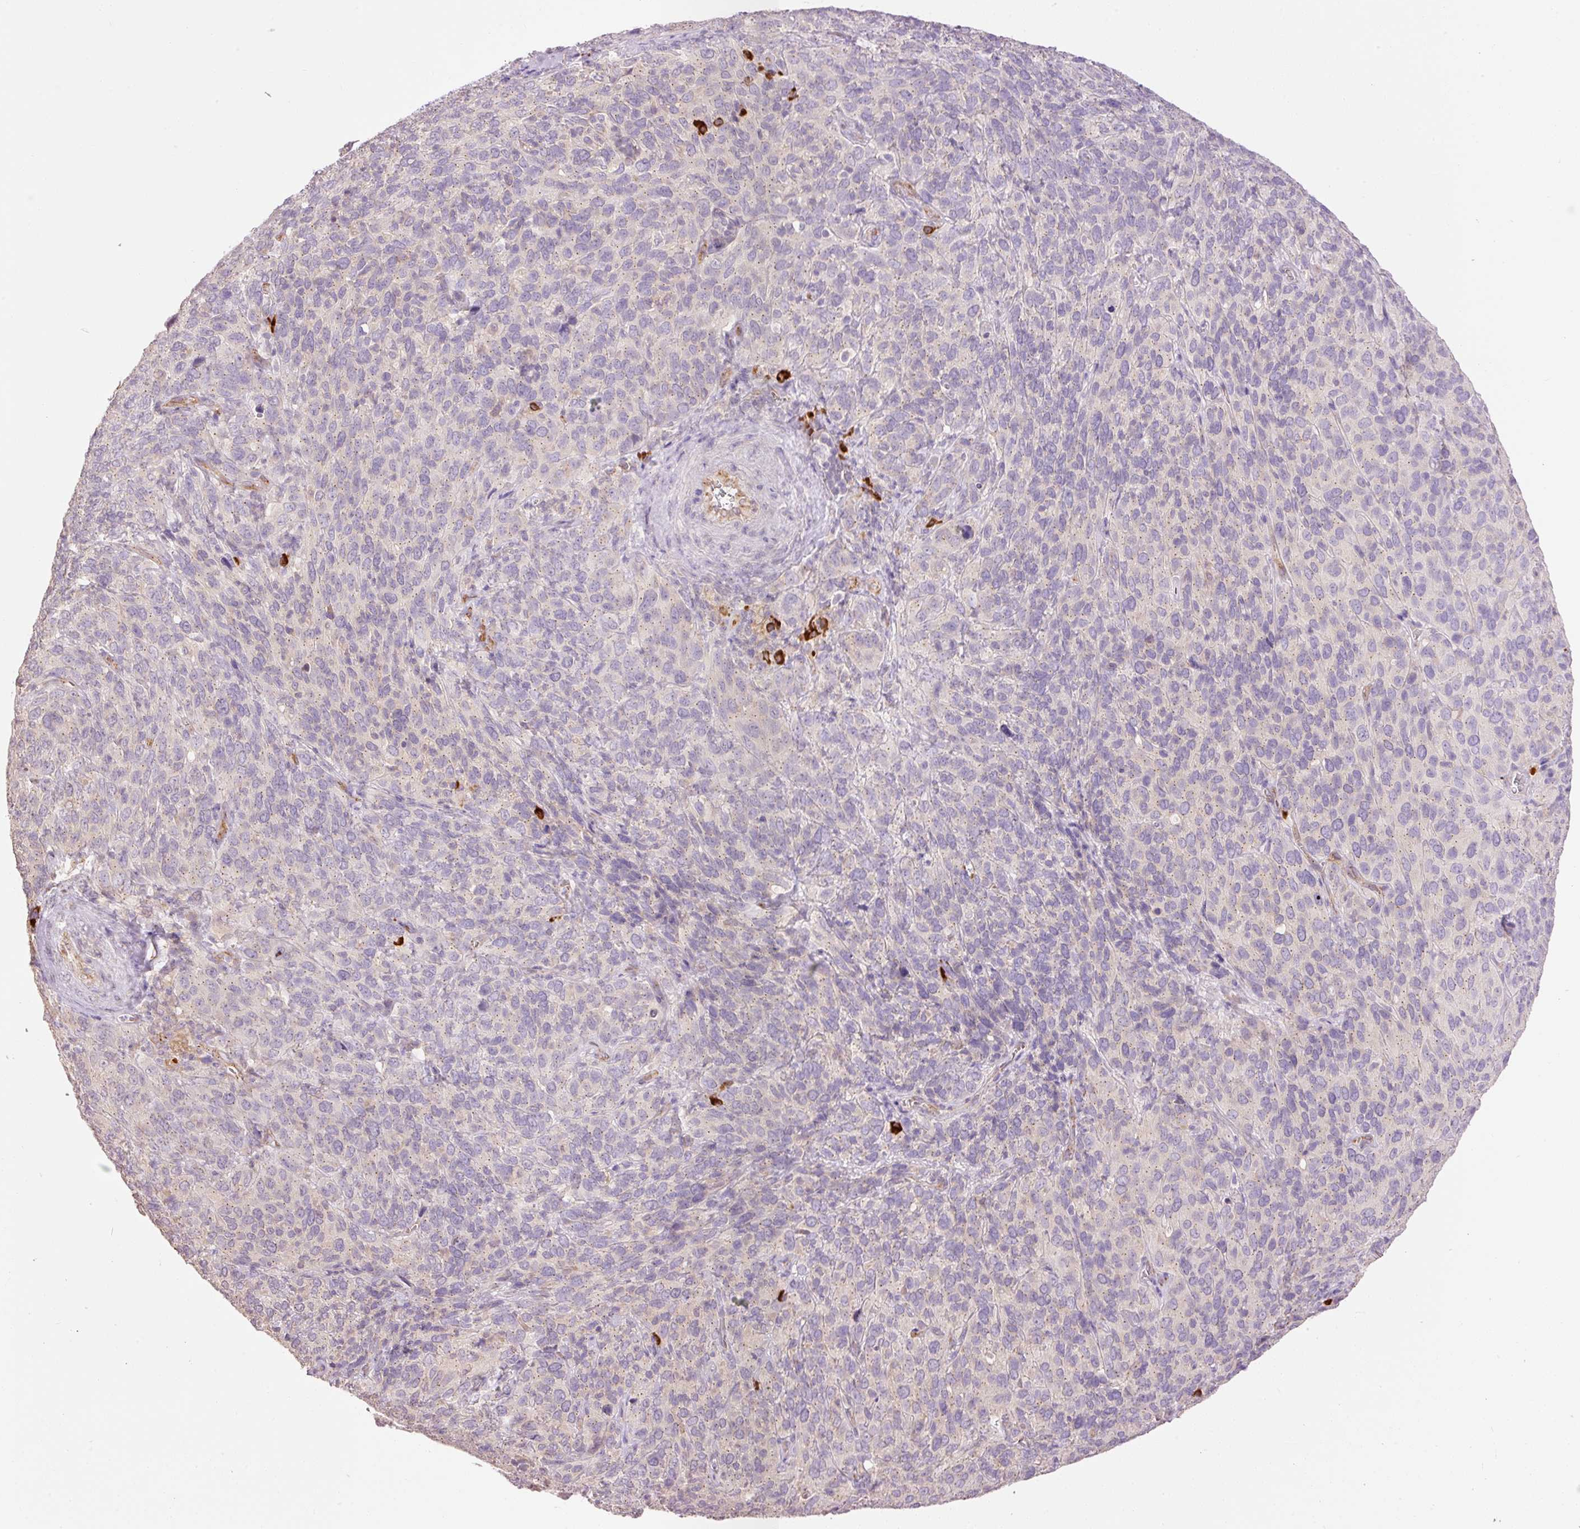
{"staining": {"intensity": "negative", "quantity": "none", "location": "none"}, "tissue": "cervical cancer", "cell_type": "Tumor cells", "image_type": "cancer", "snomed": [{"axis": "morphology", "description": "Normal tissue, NOS"}, {"axis": "morphology", "description": "Squamous cell carcinoma, NOS"}, {"axis": "topography", "description": "Cervix"}], "caption": "Tumor cells are negative for brown protein staining in cervical cancer (squamous cell carcinoma).", "gene": "PNPLA5", "patient": {"sex": "female", "age": 51}}